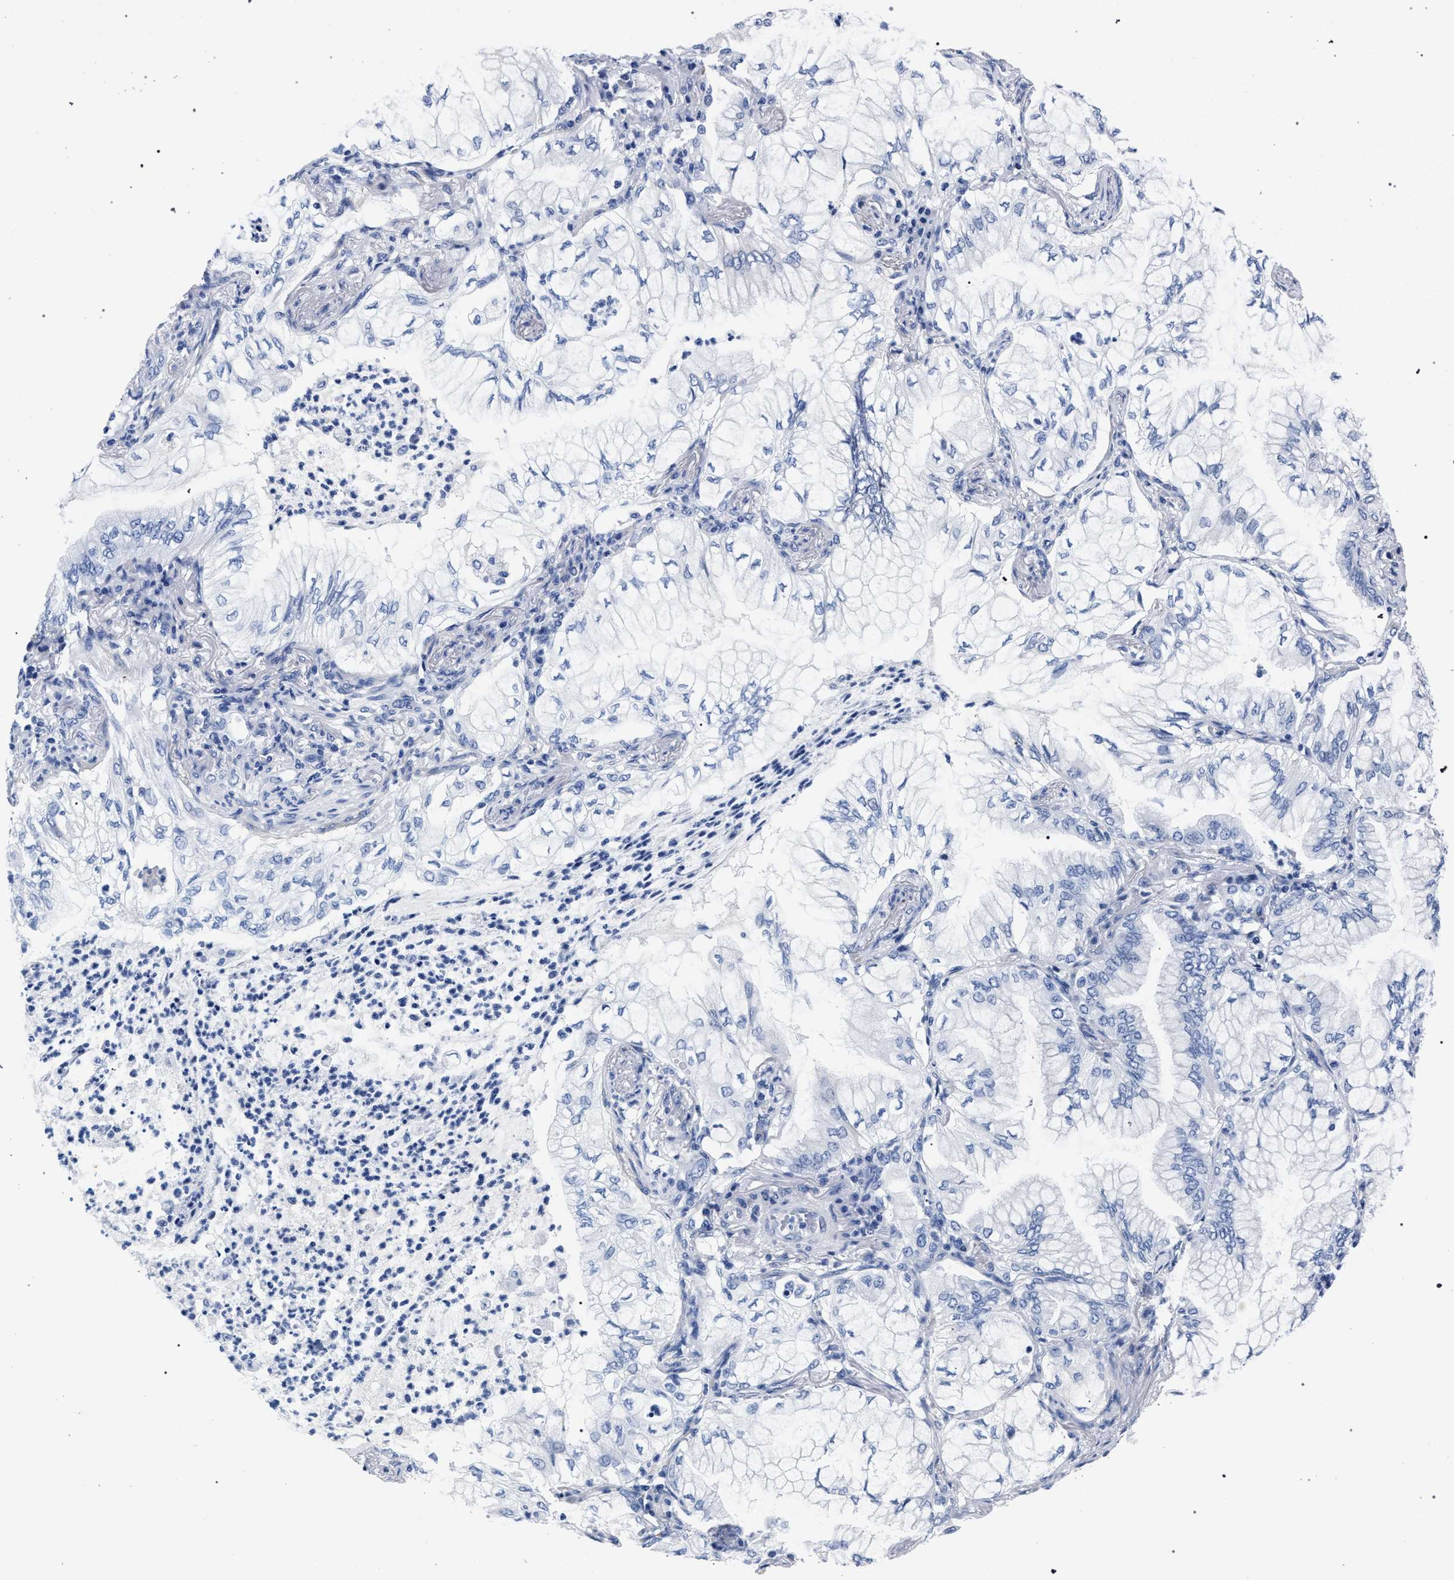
{"staining": {"intensity": "negative", "quantity": "none", "location": "none"}, "tissue": "lung cancer", "cell_type": "Tumor cells", "image_type": "cancer", "snomed": [{"axis": "morphology", "description": "Adenocarcinoma, NOS"}, {"axis": "topography", "description": "Lung"}], "caption": "Protein analysis of adenocarcinoma (lung) displays no significant positivity in tumor cells. The staining is performed using DAB brown chromogen with nuclei counter-stained in using hematoxylin.", "gene": "AKAP4", "patient": {"sex": "female", "age": 70}}